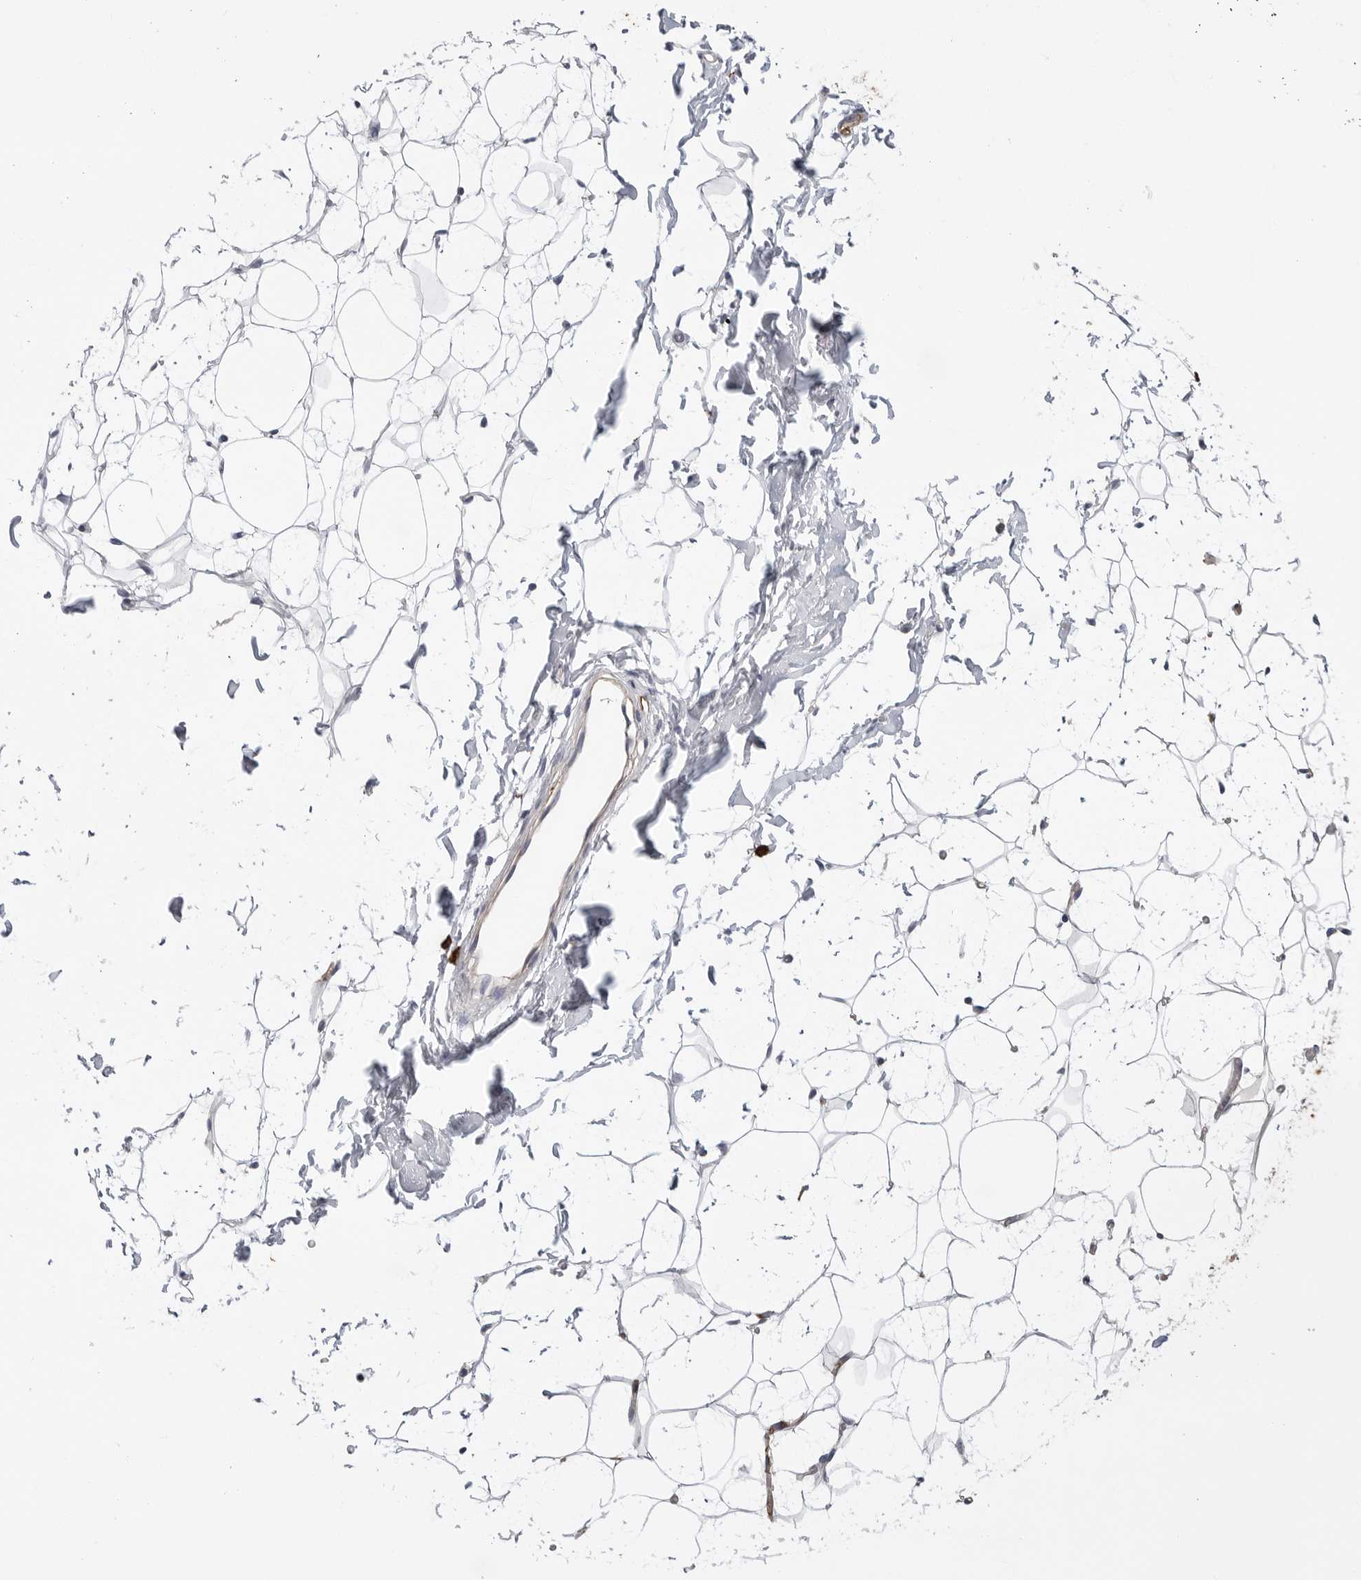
{"staining": {"intensity": "negative", "quantity": "none", "location": "none"}, "tissue": "adipose tissue", "cell_type": "Adipocytes", "image_type": "normal", "snomed": [{"axis": "morphology", "description": "Normal tissue, NOS"}, {"axis": "topography", "description": "Breast"}], "caption": "Unremarkable adipose tissue was stained to show a protein in brown. There is no significant positivity in adipocytes. The staining is performed using DAB (3,3'-diaminobenzidine) brown chromogen with nuclei counter-stained in using hematoxylin.", "gene": "CYB561D1", "patient": {"sex": "female", "age": 23}}